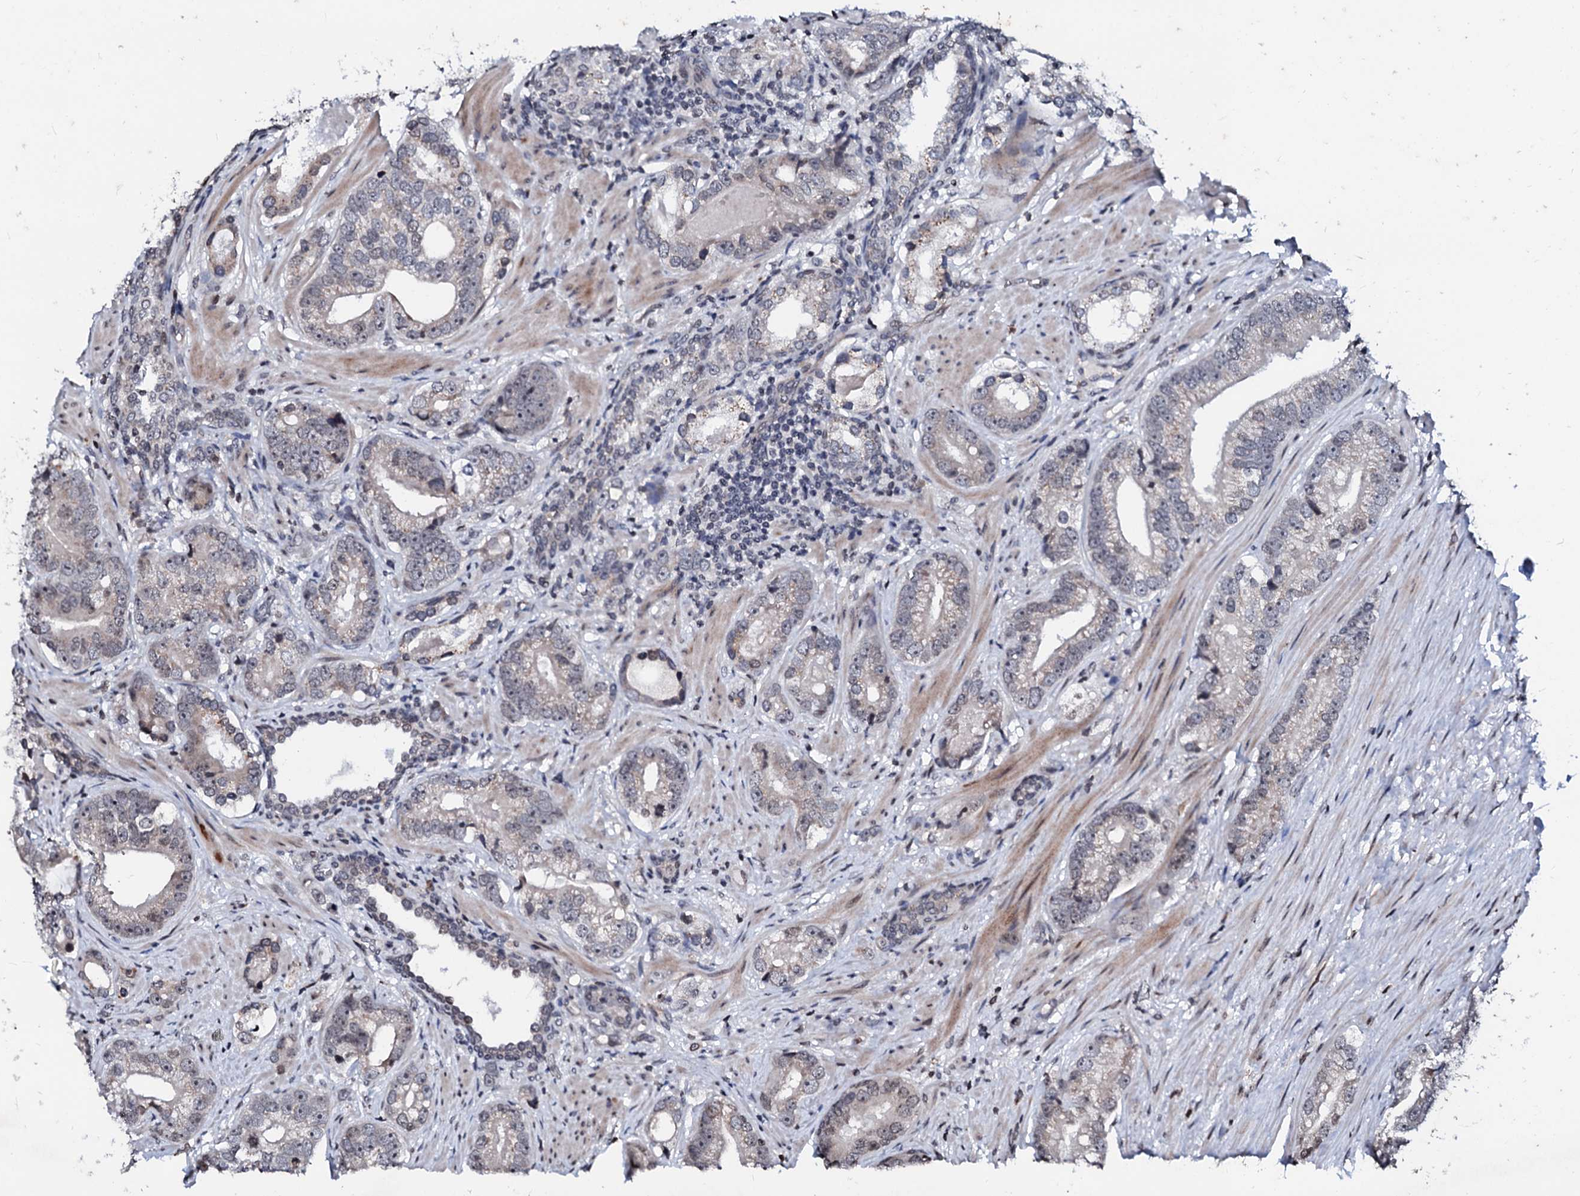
{"staining": {"intensity": "weak", "quantity": "<25%", "location": "nuclear"}, "tissue": "prostate cancer", "cell_type": "Tumor cells", "image_type": "cancer", "snomed": [{"axis": "morphology", "description": "Adenocarcinoma, High grade"}, {"axis": "topography", "description": "Prostate"}], "caption": "High magnification brightfield microscopy of prostate cancer (high-grade adenocarcinoma) stained with DAB (brown) and counterstained with hematoxylin (blue): tumor cells show no significant positivity. (Stains: DAB (3,3'-diaminobenzidine) immunohistochemistry (IHC) with hematoxylin counter stain, Microscopy: brightfield microscopy at high magnification).", "gene": "LSM11", "patient": {"sex": "male", "age": 75}}